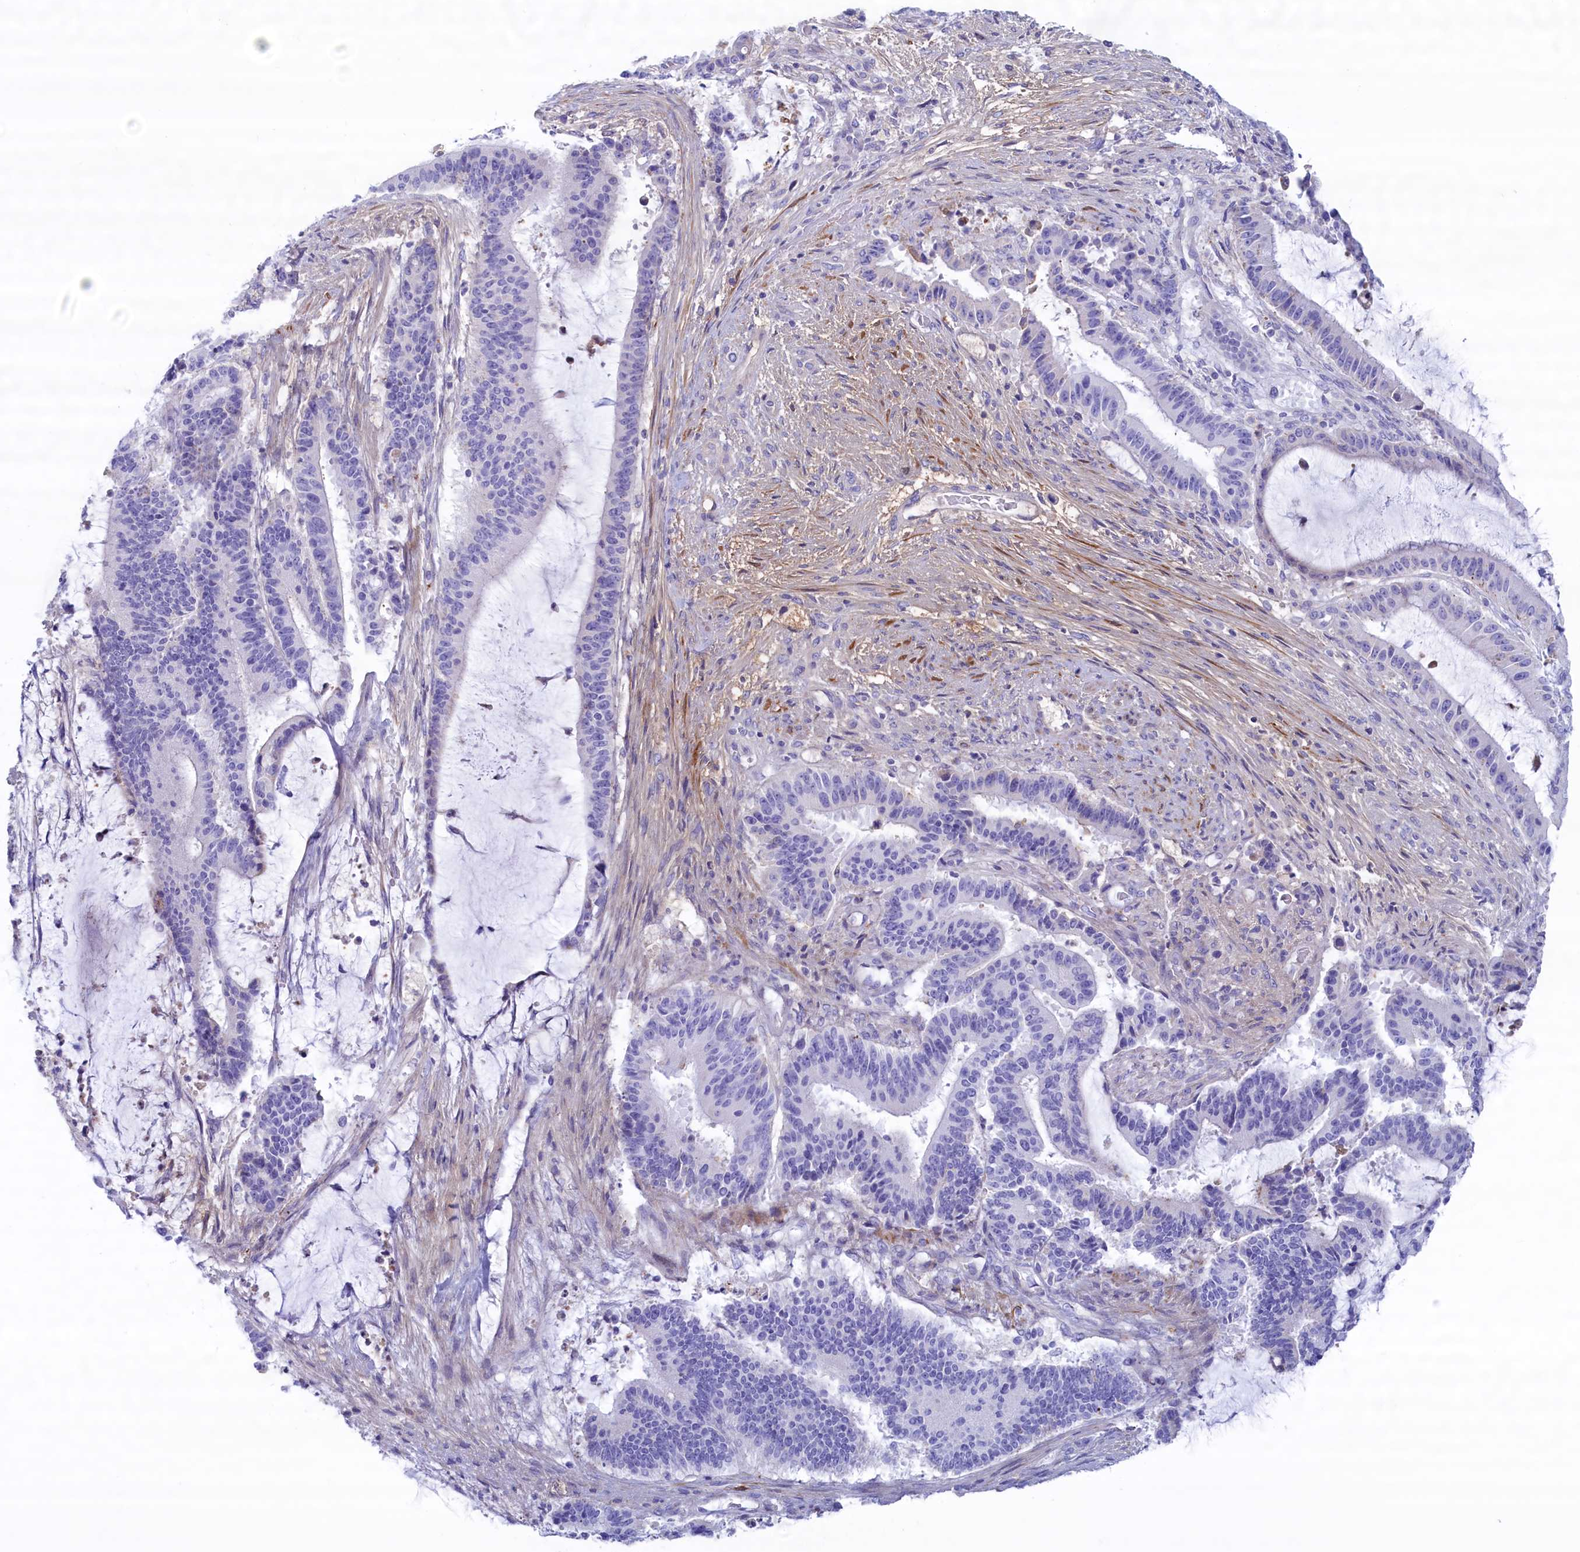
{"staining": {"intensity": "negative", "quantity": "none", "location": "none"}, "tissue": "liver cancer", "cell_type": "Tumor cells", "image_type": "cancer", "snomed": [{"axis": "morphology", "description": "Normal tissue, NOS"}, {"axis": "morphology", "description": "Cholangiocarcinoma"}, {"axis": "topography", "description": "Liver"}, {"axis": "topography", "description": "Peripheral nerve tissue"}], "caption": "Immunohistochemical staining of liver cancer exhibits no significant positivity in tumor cells. Brightfield microscopy of IHC stained with DAB (brown) and hematoxylin (blue), captured at high magnification.", "gene": "MPV17L2", "patient": {"sex": "female", "age": 73}}